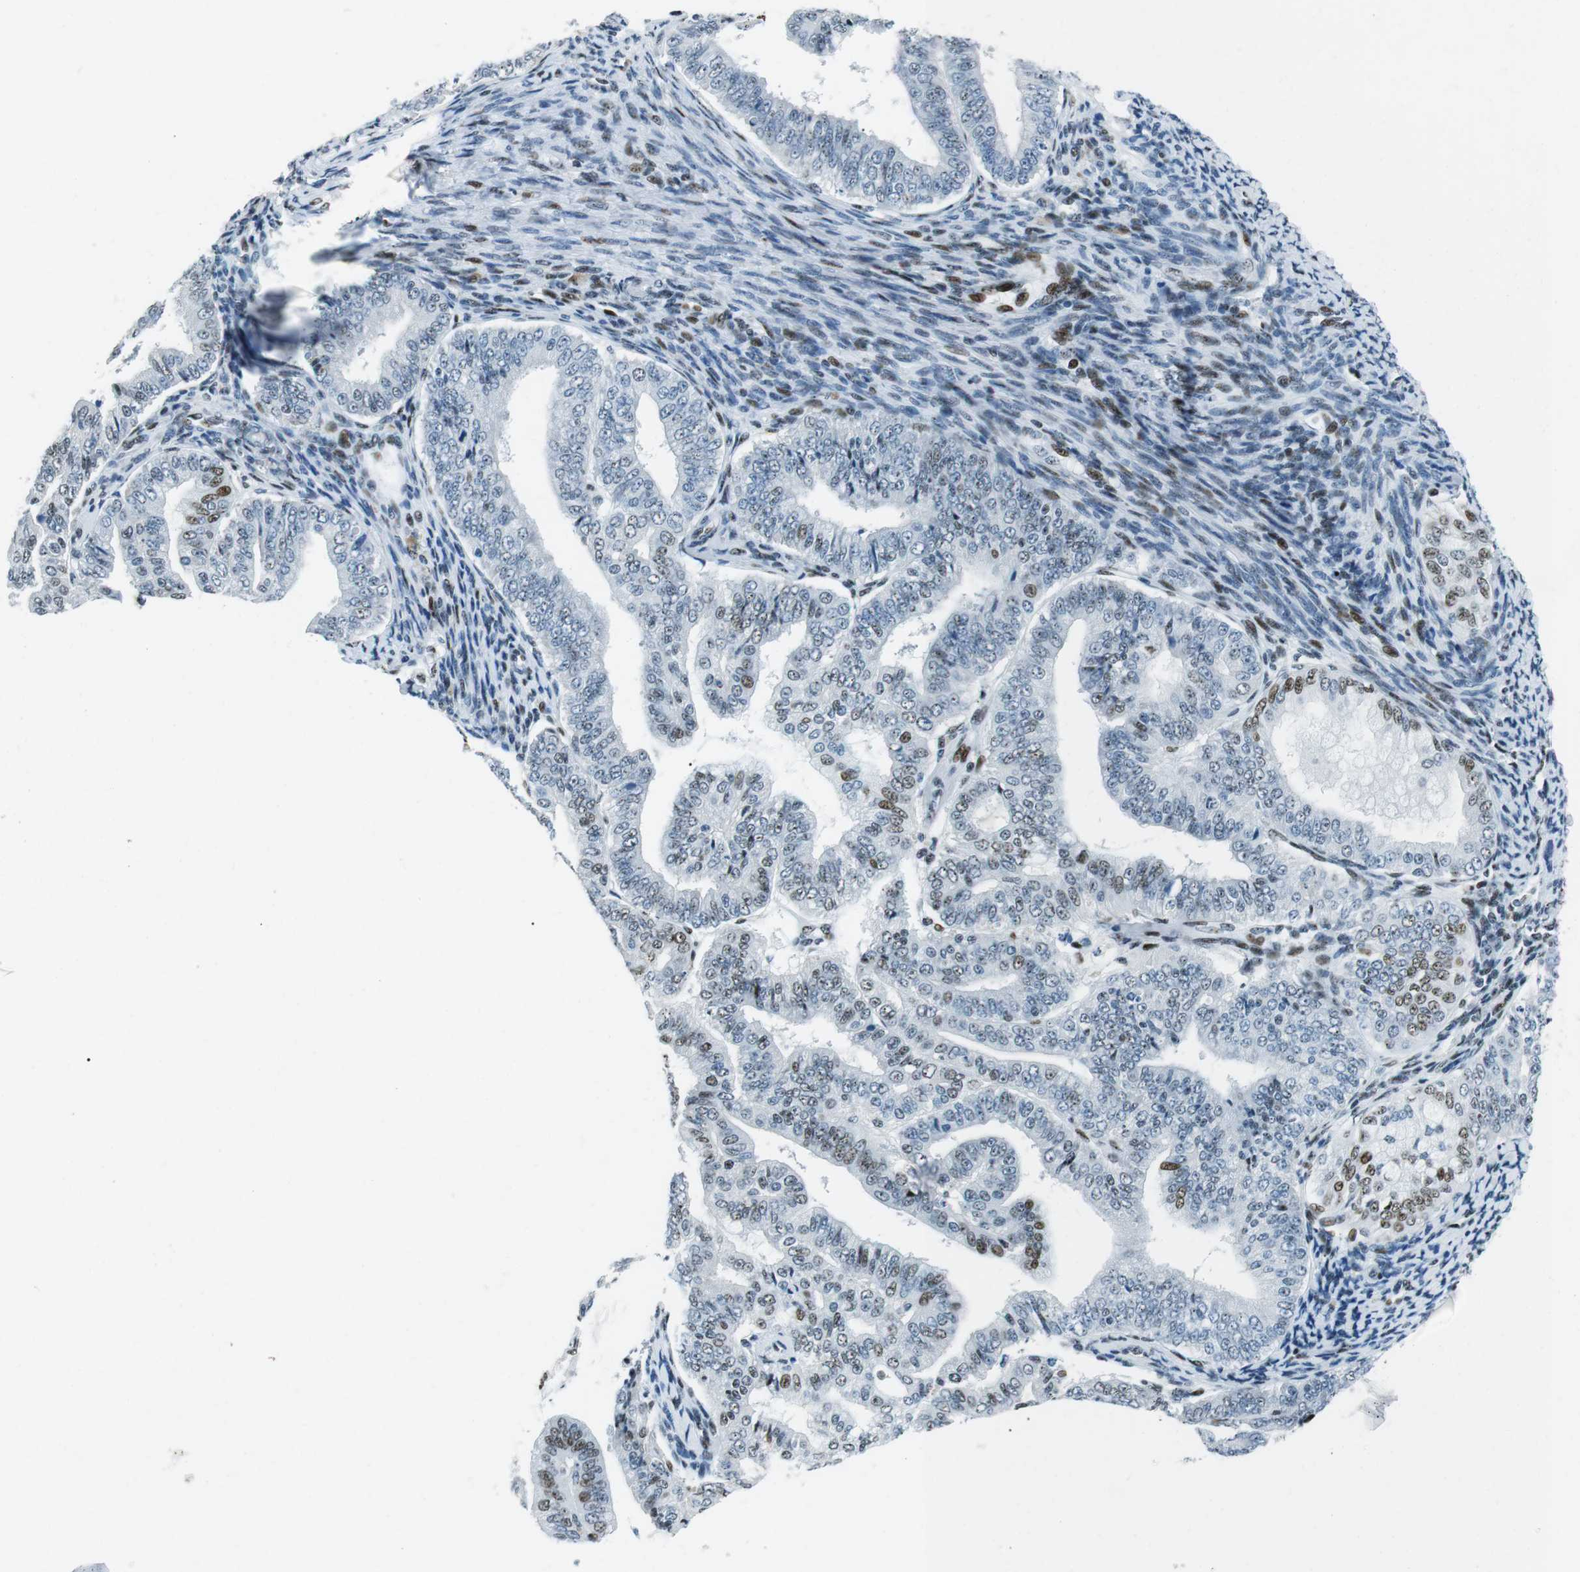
{"staining": {"intensity": "moderate", "quantity": "25%-75%", "location": "nuclear"}, "tissue": "endometrial cancer", "cell_type": "Tumor cells", "image_type": "cancer", "snomed": [{"axis": "morphology", "description": "Adenocarcinoma, NOS"}, {"axis": "topography", "description": "Endometrium"}], "caption": "Adenocarcinoma (endometrial) stained with a brown dye demonstrates moderate nuclear positive staining in about 25%-75% of tumor cells.", "gene": "PML", "patient": {"sex": "female", "age": 63}}